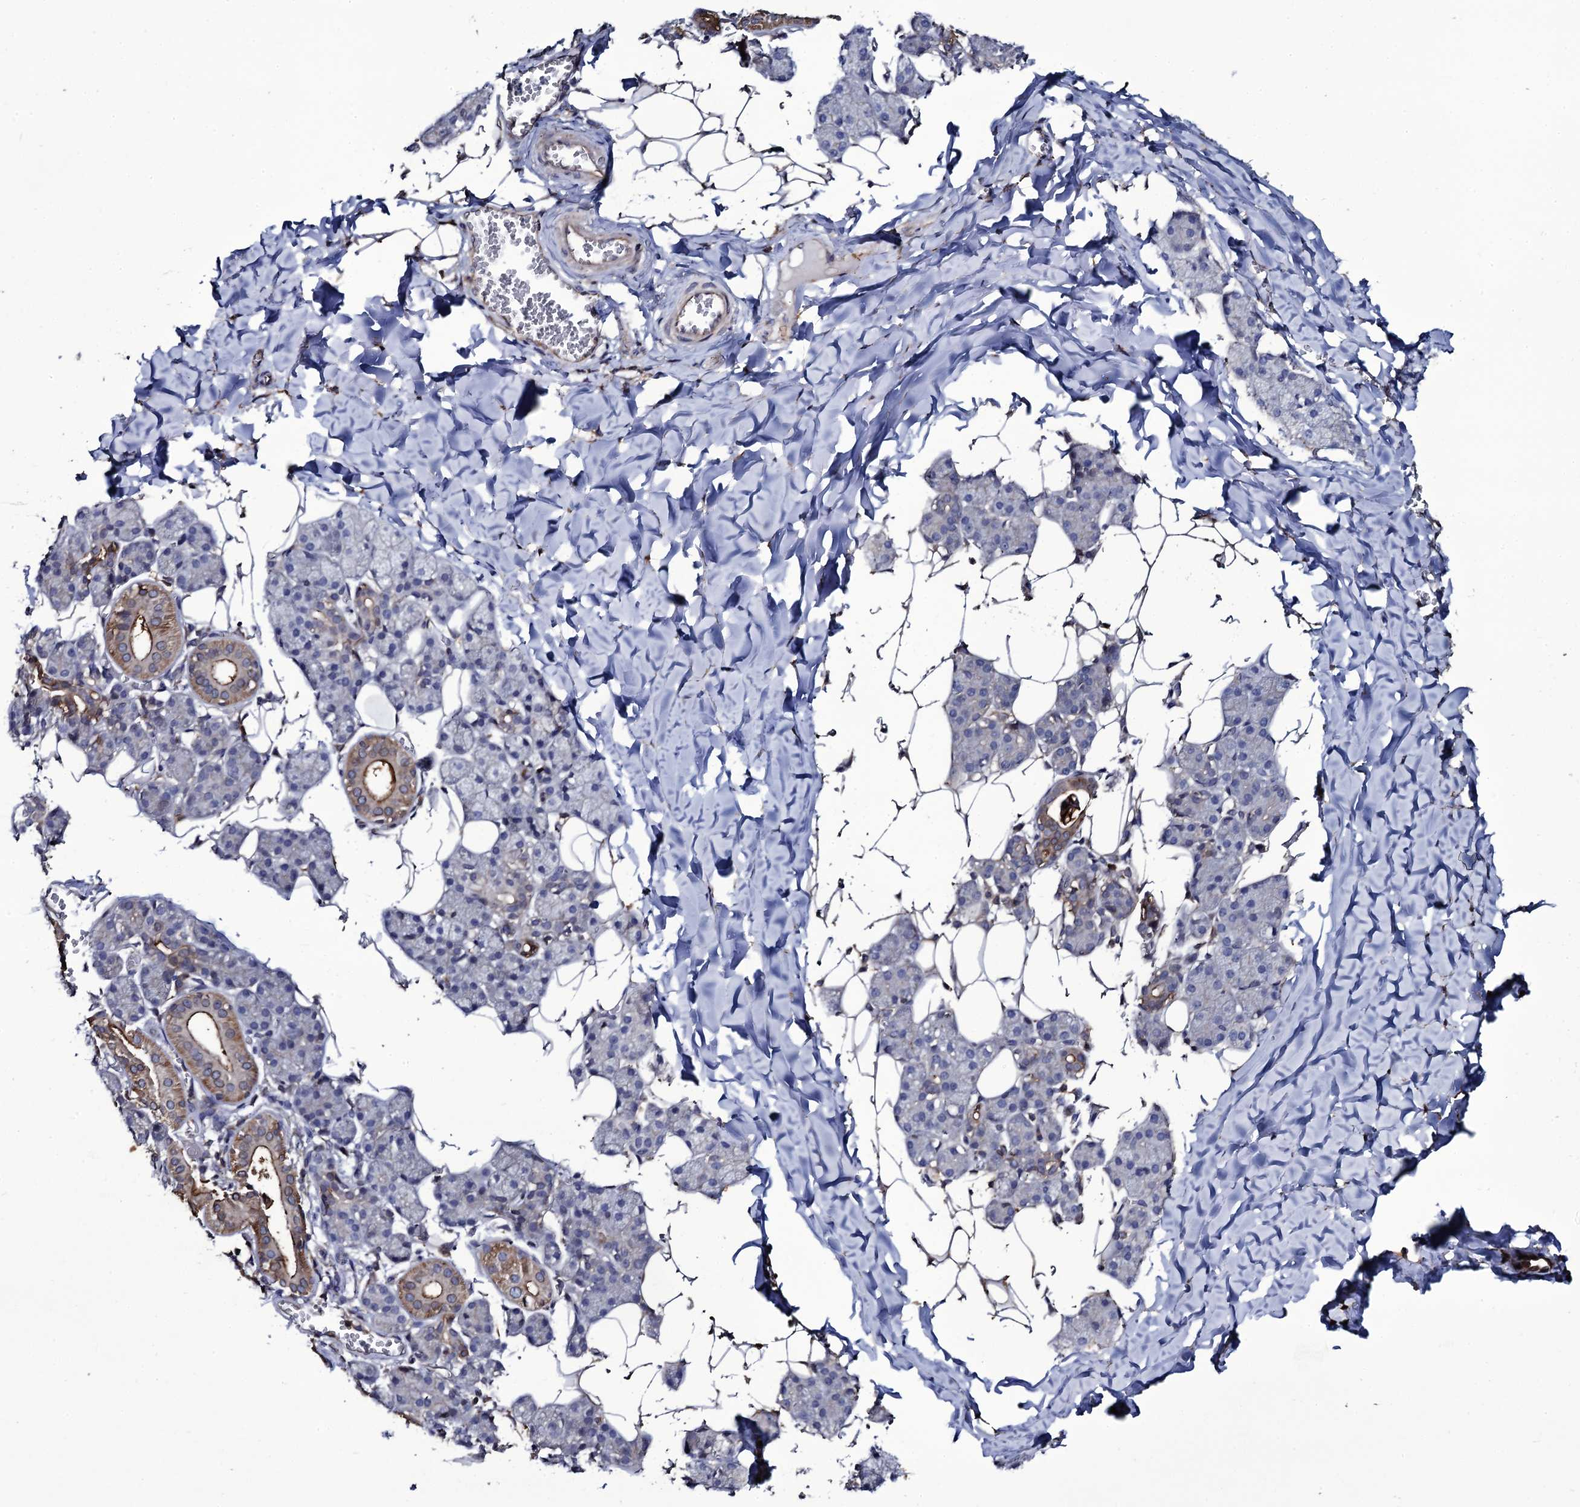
{"staining": {"intensity": "moderate", "quantity": "<25%", "location": "cytoplasmic/membranous"}, "tissue": "salivary gland", "cell_type": "Glandular cells", "image_type": "normal", "snomed": [{"axis": "morphology", "description": "Normal tissue, NOS"}, {"axis": "topography", "description": "Salivary gland"}], "caption": "Protein analysis of unremarkable salivary gland exhibits moderate cytoplasmic/membranous positivity in about <25% of glandular cells. Nuclei are stained in blue.", "gene": "TTC23", "patient": {"sex": "female", "age": 33}}